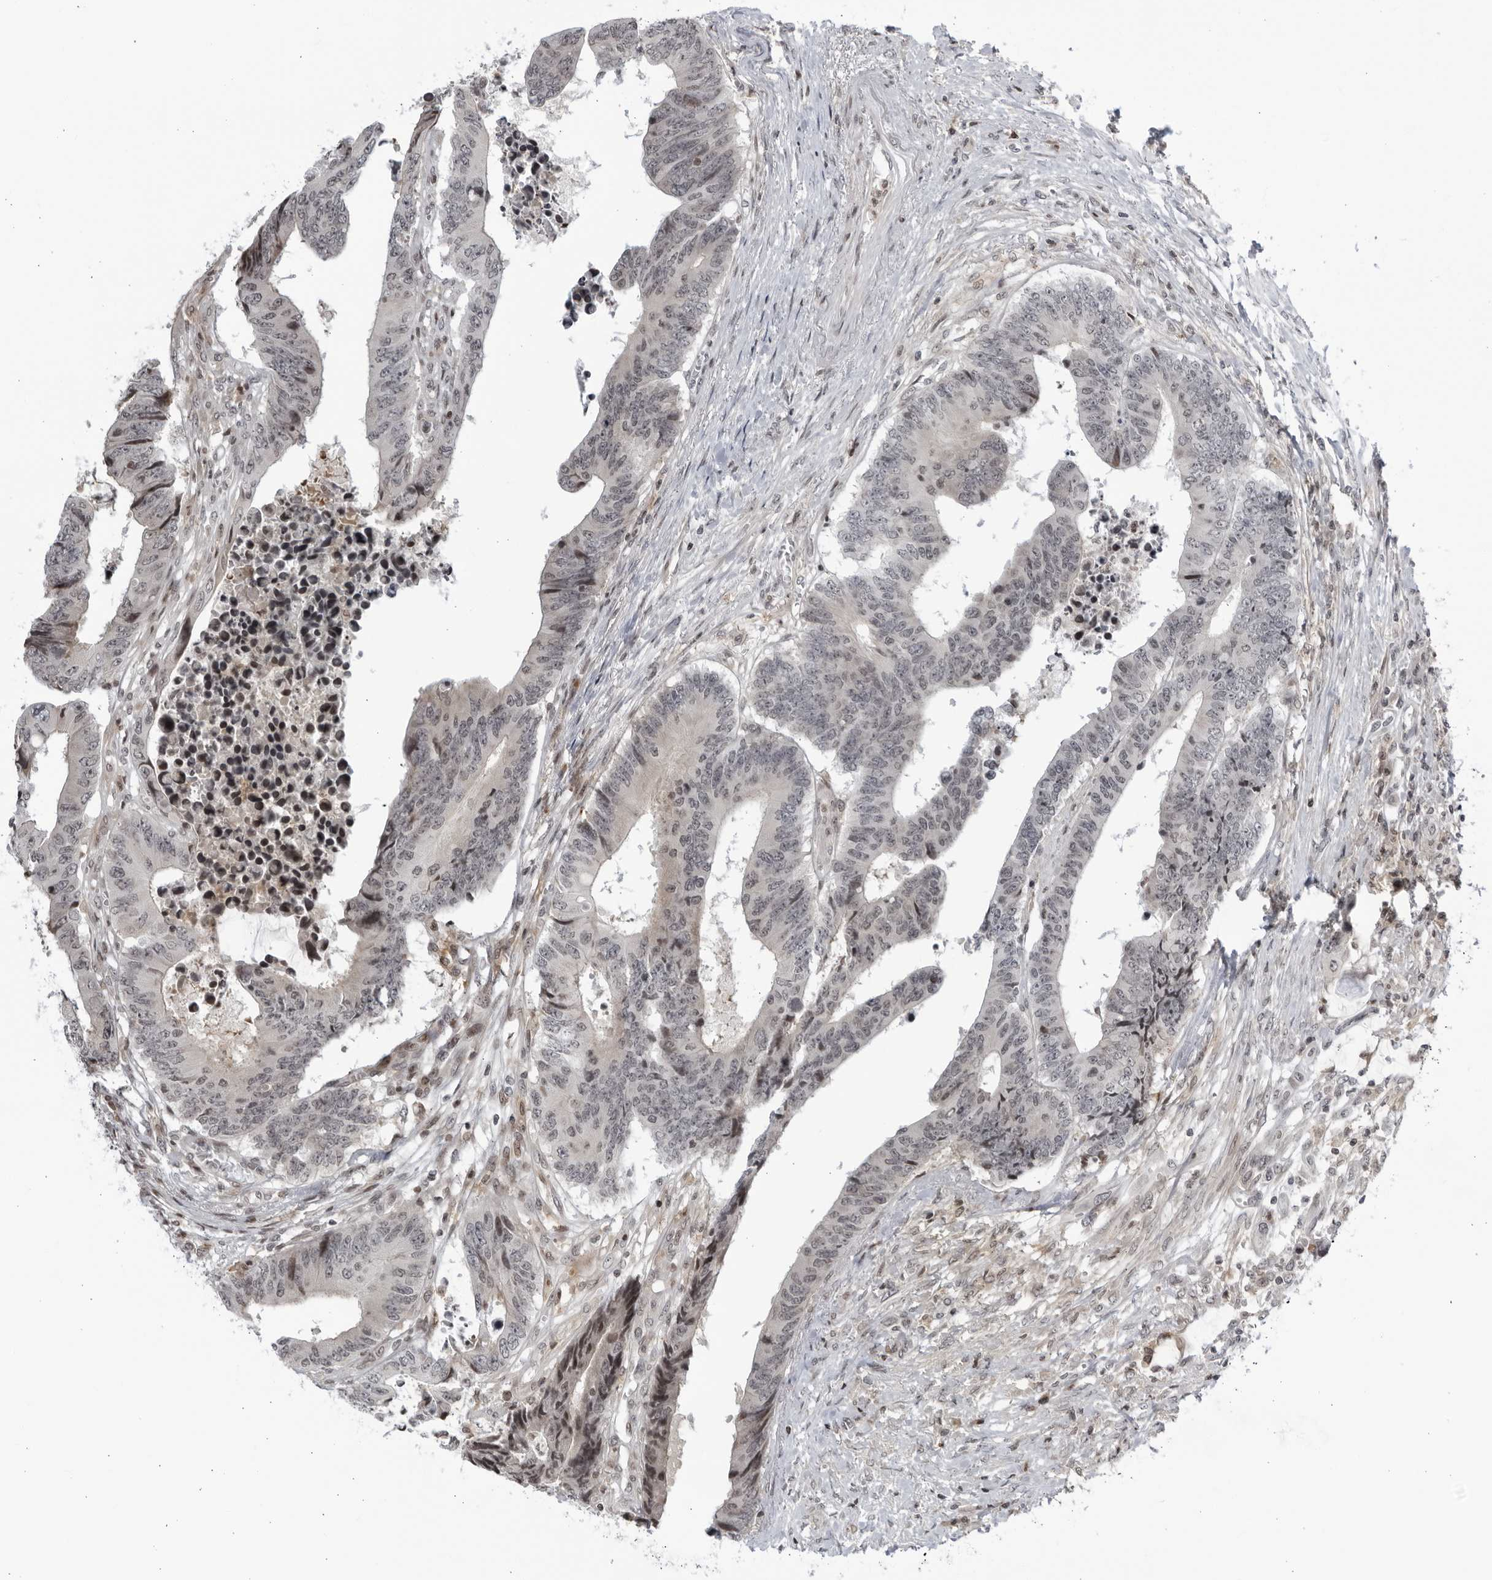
{"staining": {"intensity": "negative", "quantity": "none", "location": "none"}, "tissue": "colorectal cancer", "cell_type": "Tumor cells", "image_type": "cancer", "snomed": [{"axis": "morphology", "description": "Adenocarcinoma, NOS"}, {"axis": "topography", "description": "Rectum"}], "caption": "Tumor cells show no significant protein expression in colorectal cancer (adenocarcinoma). (Stains: DAB (3,3'-diaminobenzidine) immunohistochemistry (IHC) with hematoxylin counter stain, Microscopy: brightfield microscopy at high magnification).", "gene": "DTL", "patient": {"sex": "male", "age": 84}}